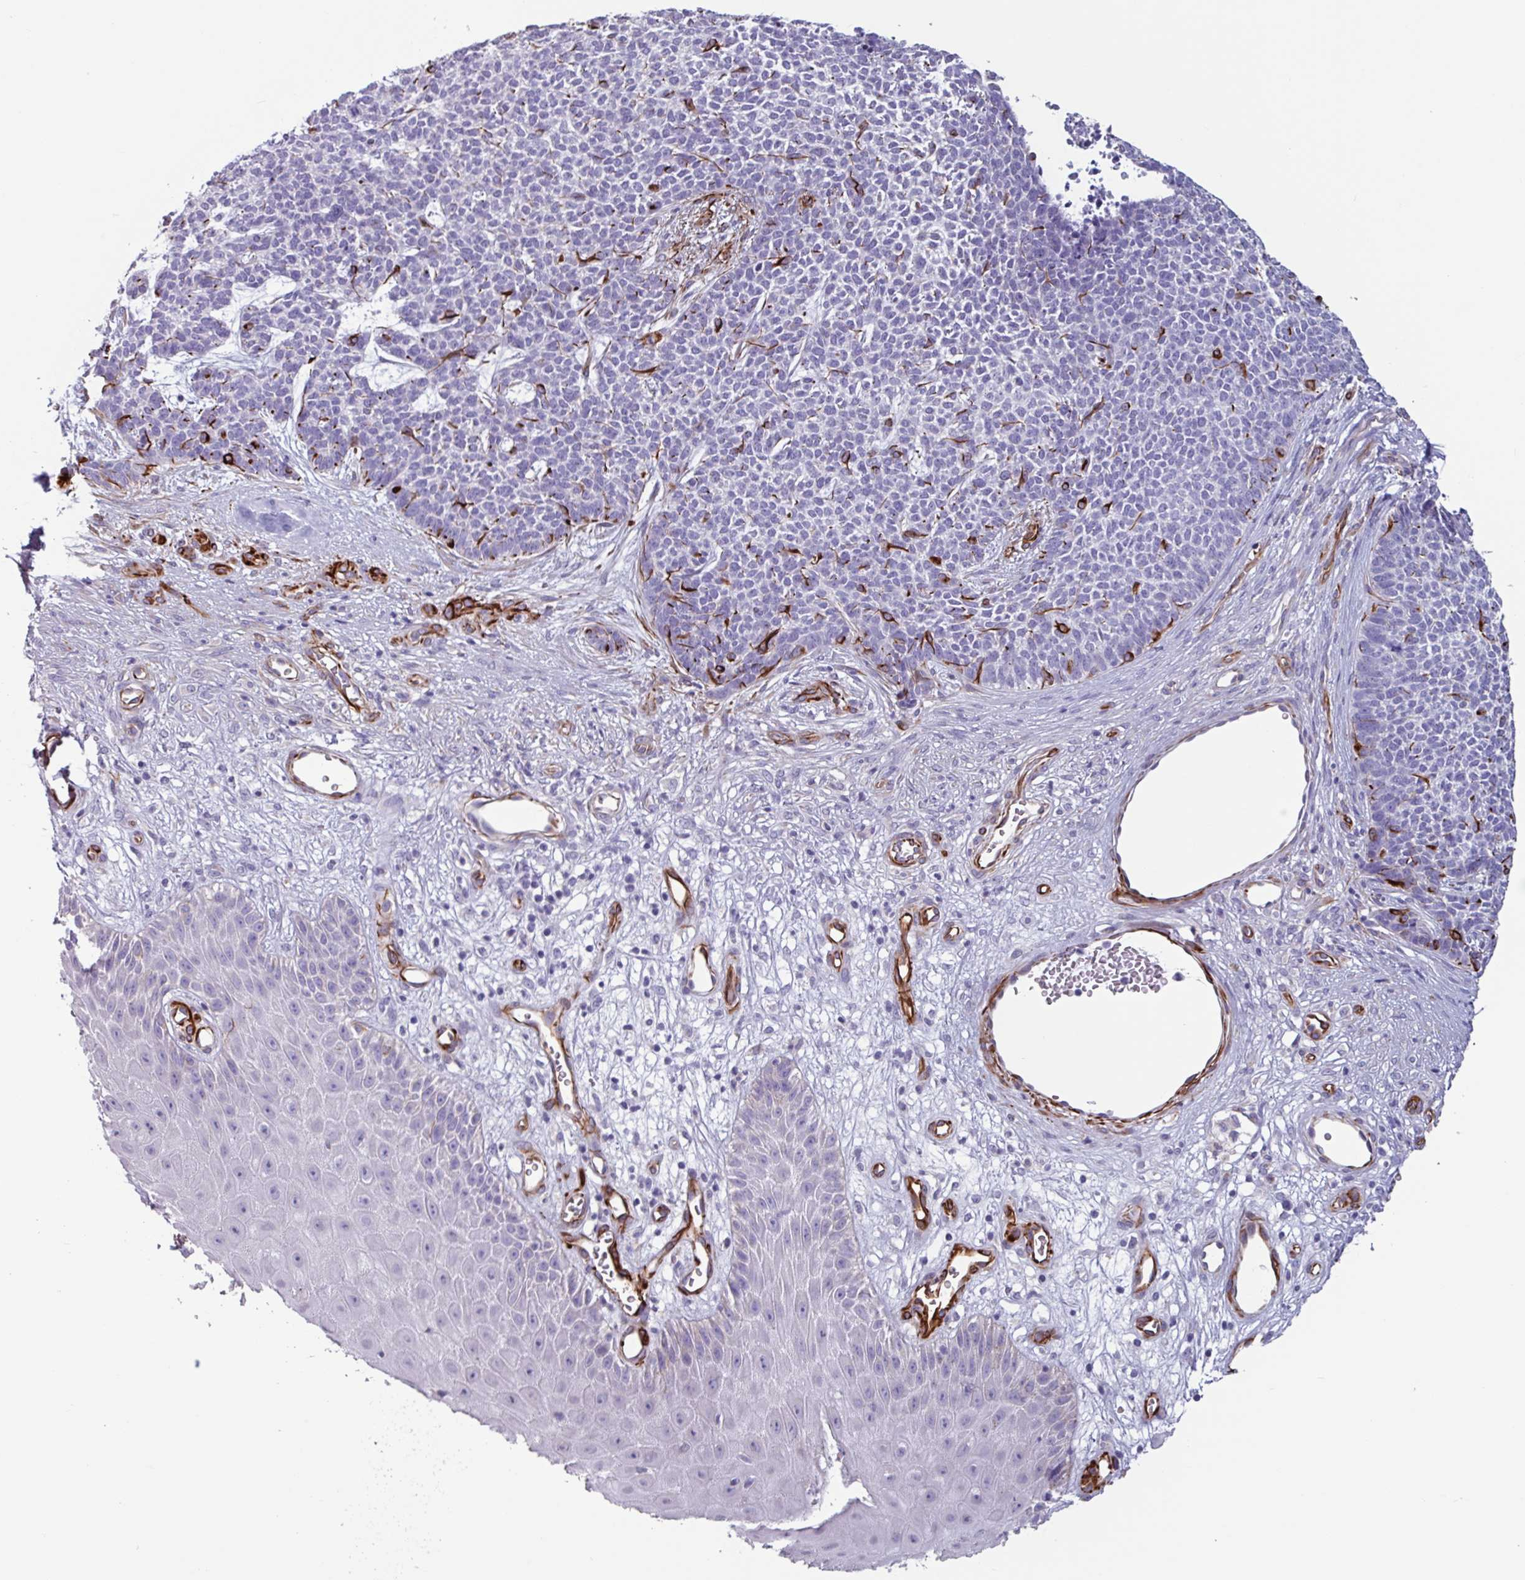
{"staining": {"intensity": "negative", "quantity": "none", "location": "none"}, "tissue": "skin cancer", "cell_type": "Tumor cells", "image_type": "cancer", "snomed": [{"axis": "morphology", "description": "Basal cell carcinoma"}, {"axis": "topography", "description": "Skin"}], "caption": "The micrograph exhibits no significant expression in tumor cells of basal cell carcinoma (skin).", "gene": "BTD", "patient": {"sex": "female", "age": 84}}